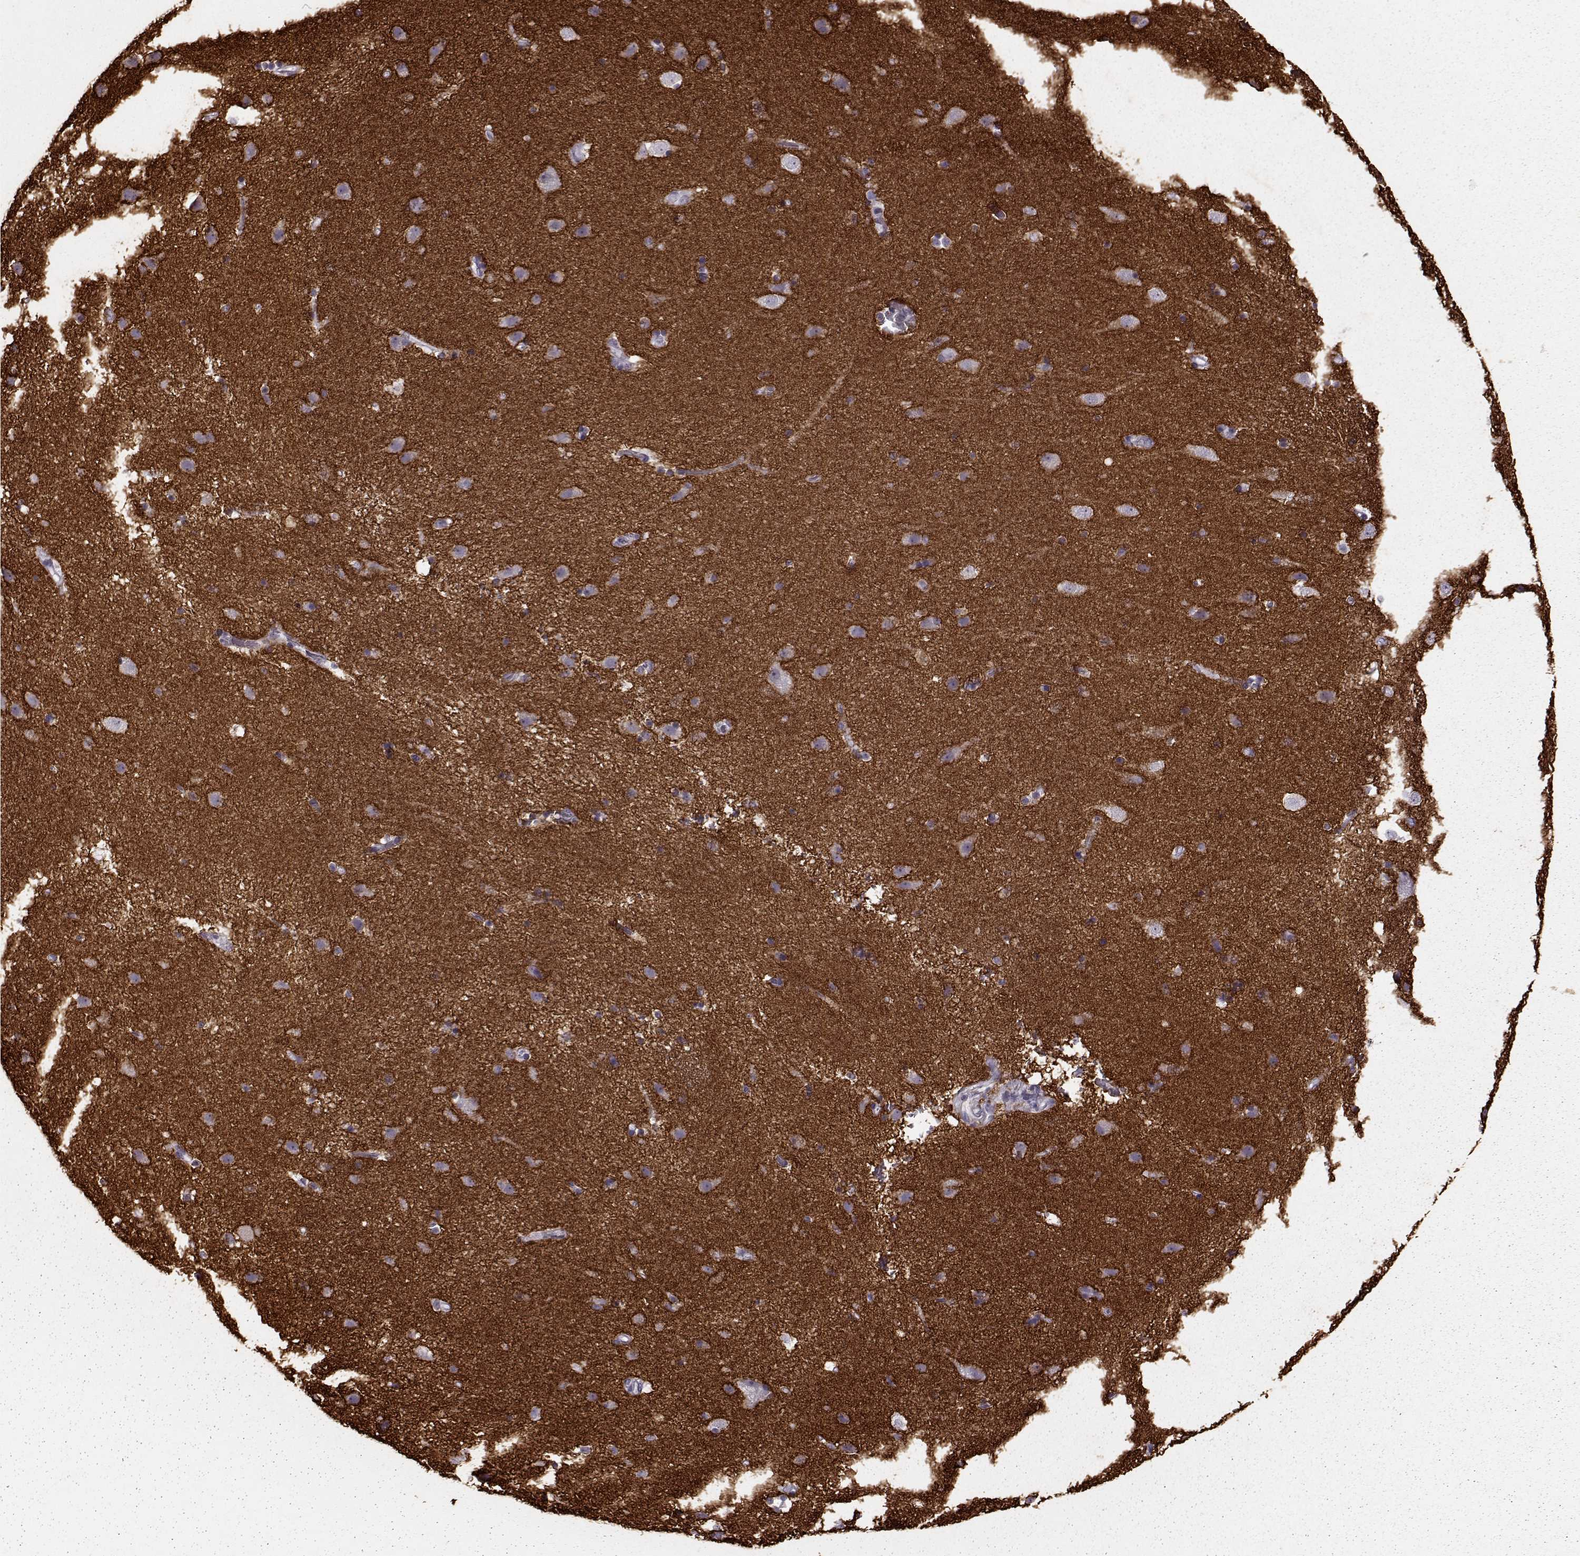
{"staining": {"intensity": "weak", "quantity": "<25%", "location": "cytoplasmic/membranous"}, "tissue": "caudate", "cell_type": "Glial cells", "image_type": "normal", "snomed": [{"axis": "morphology", "description": "Normal tissue, NOS"}, {"axis": "topography", "description": "Lateral ventricle wall"}], "caption": "Image shows no significant protein expression in glial cells of normal caudate.", "gene": "STX1A", "patient": {"sex": "female", "age": 71}}